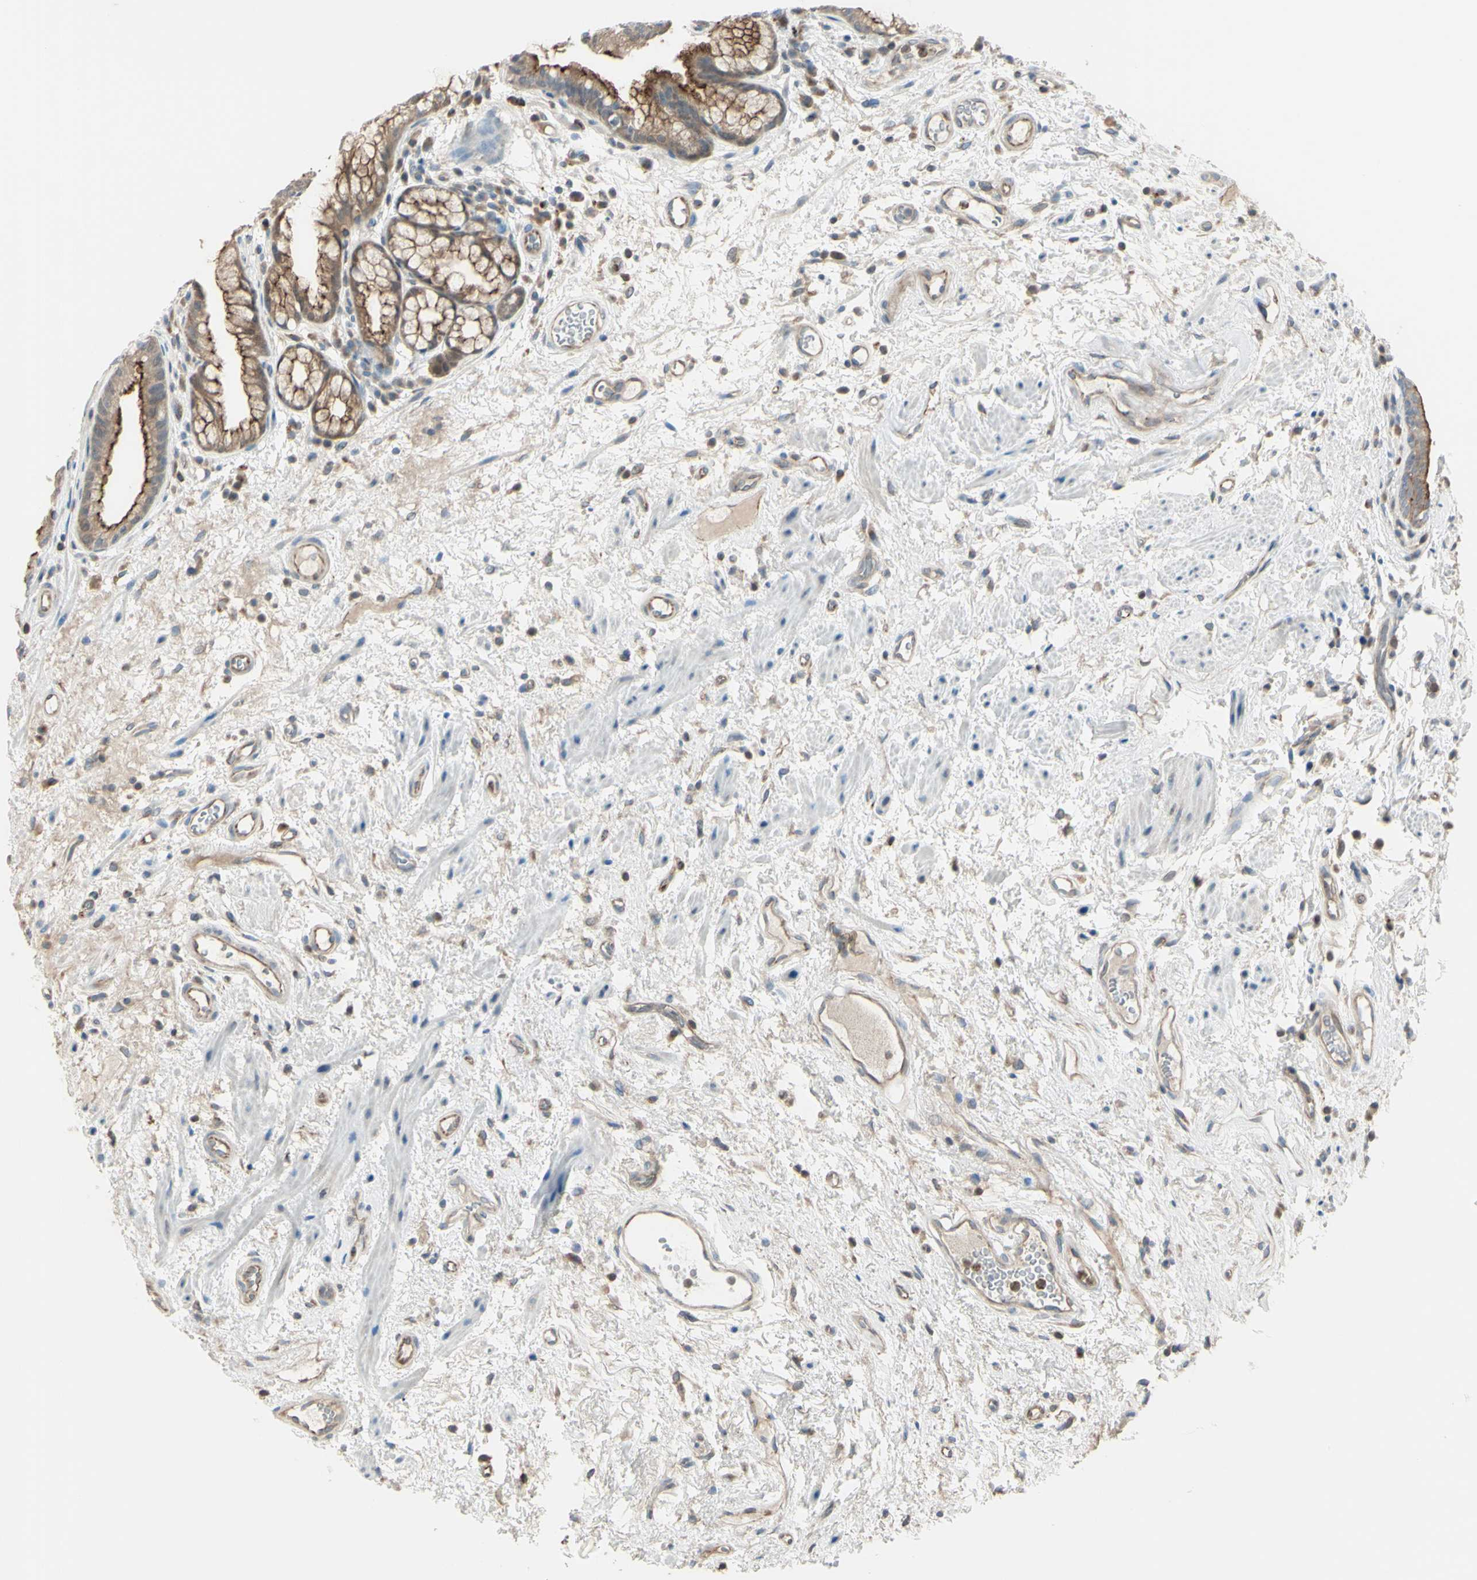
{"staining": {"intensity": "moderate", "quantity": ">75%", "location": "cytoplasmic/membranous"}, "tissue": "stomach", "cell_type": "Glandular cells", "image_type": "normal", "snomed": [{"axis": "morphology", "description": "Normal tissue, NOS"}, {"axis": "topography", "description": "Stomach, upper"}], "caption": "This histopathology image reveals immunohistochemistry staining of unremarkable human stomach, with medium moderate cytoplasmic/membranous staining in about >75% of glandular cells.", "gene": "LMTK2", "patient": {"sex": "male", "age": 72}}